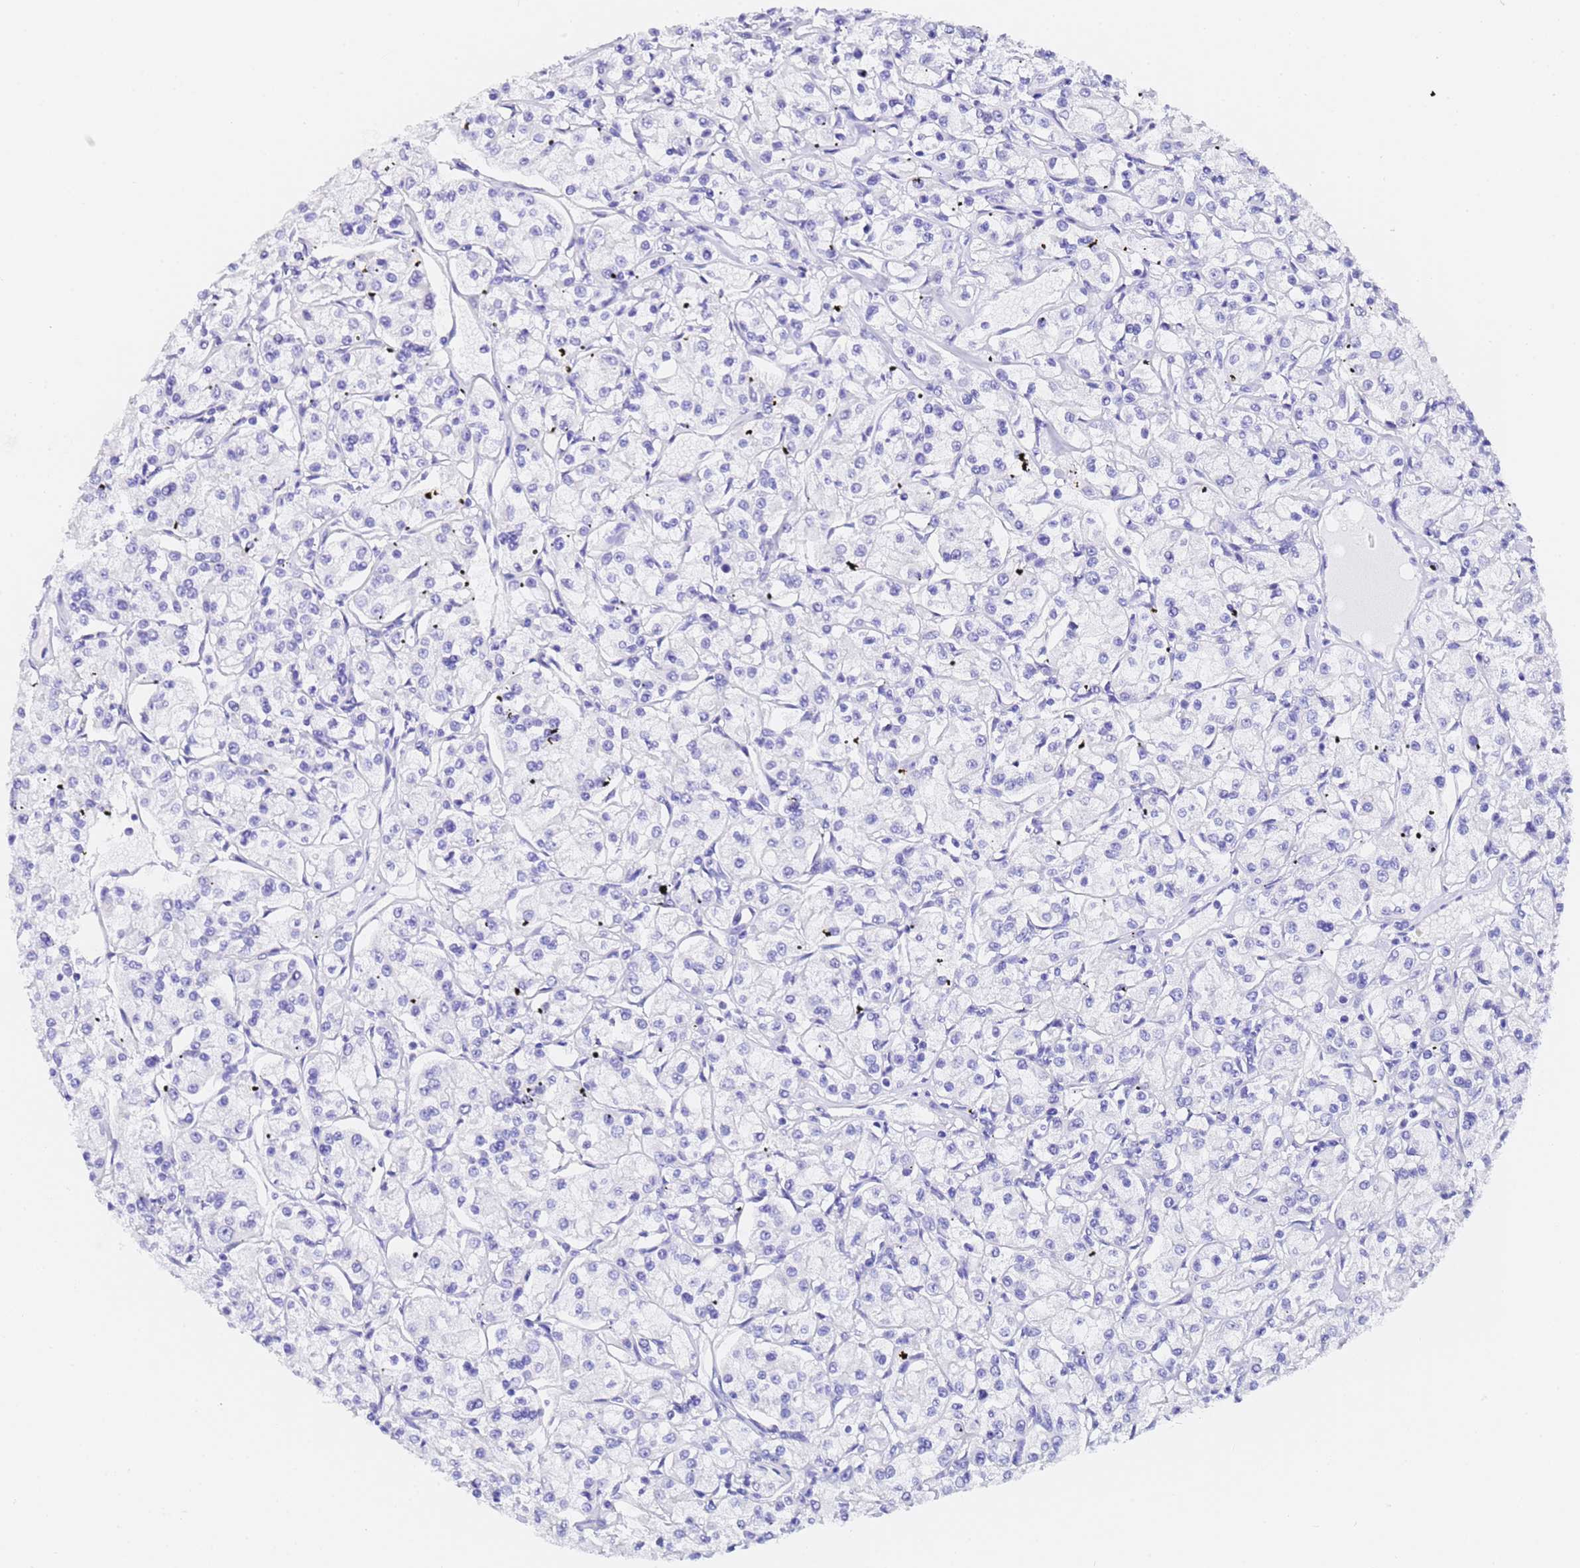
{"staining": {"intensity": "negative", "quantity": "none", "location": "none"}, "tissue": "renal cancer", "cell_type": "Tumor cells", "image_type": "cancer", "snomed": [{"axis": "morphology", "description": "Adenocarcinoma, NOS"}, {"axis": "topography", "description": "Kidney"}], "caption": "Tumor cells are negative for protein expression in human renal adenocarcinoma.", "gene": "GABRA1", "patient": {"sex": "female", "age": 59}}